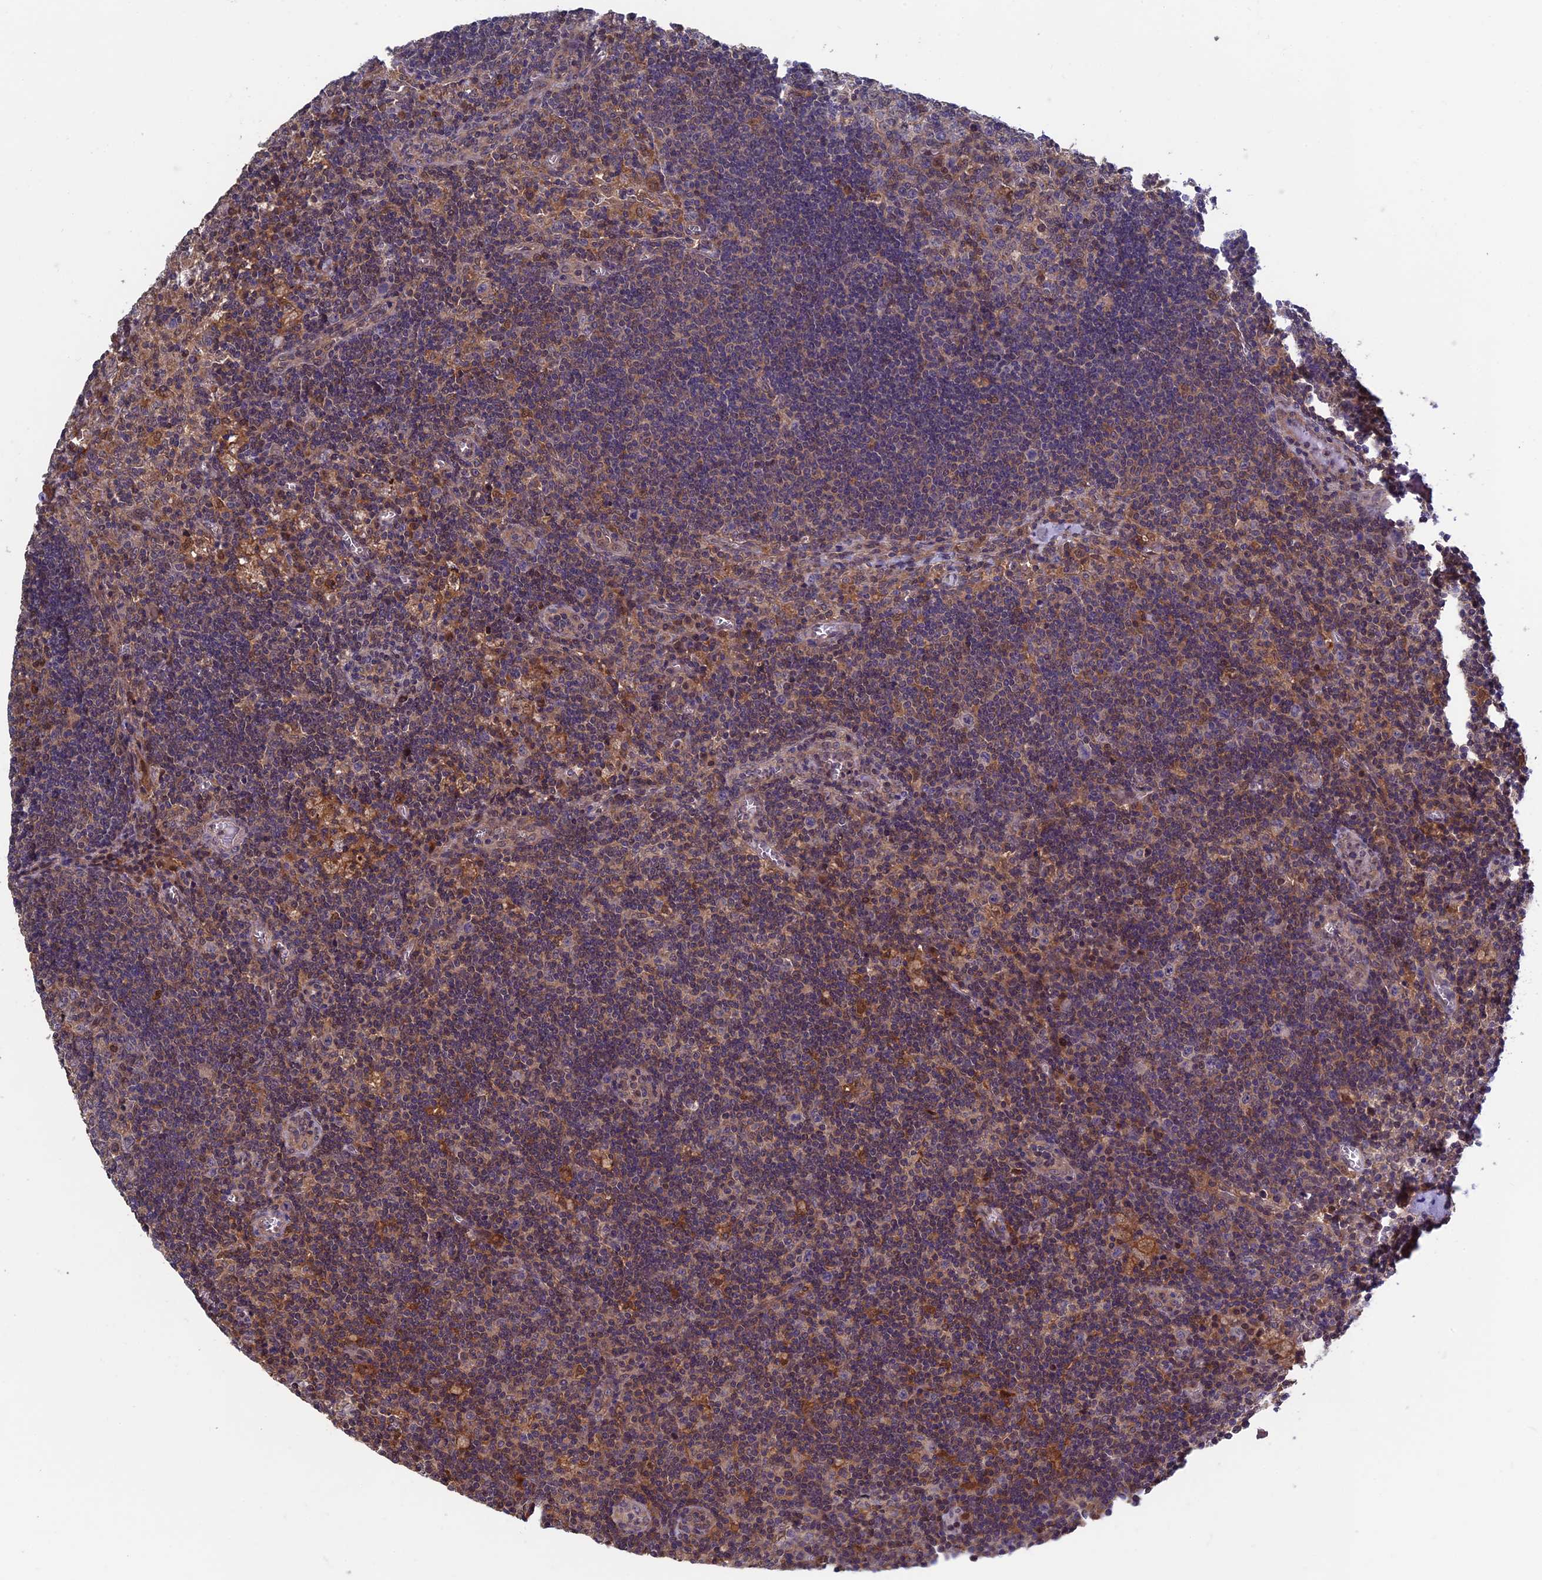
{"staining": {"intensity": "weak", "quantity": "<25%", "location": "cytoplasmic/membranous,nuclear"}, "tissue": "lymph node", "cell_type": "Germinal center cells", "image_type": "normal", "snomed": [{"axis": "morphology", "description": "Normal tissue, NOS"}, {"axis": "topography", "description": "Lymph node"}], "caption": "High magnification brightfield microscopy of benign lymph node stained with DAB (brown) and counterstained with hematoxylin (blue): germinal center cells show no significant staining. (DAB immunohistochemistry (IHC) with hematoxylin counter stain).", "gene": "LCMT1", "patient": {"sex": "male", "age": 58}}